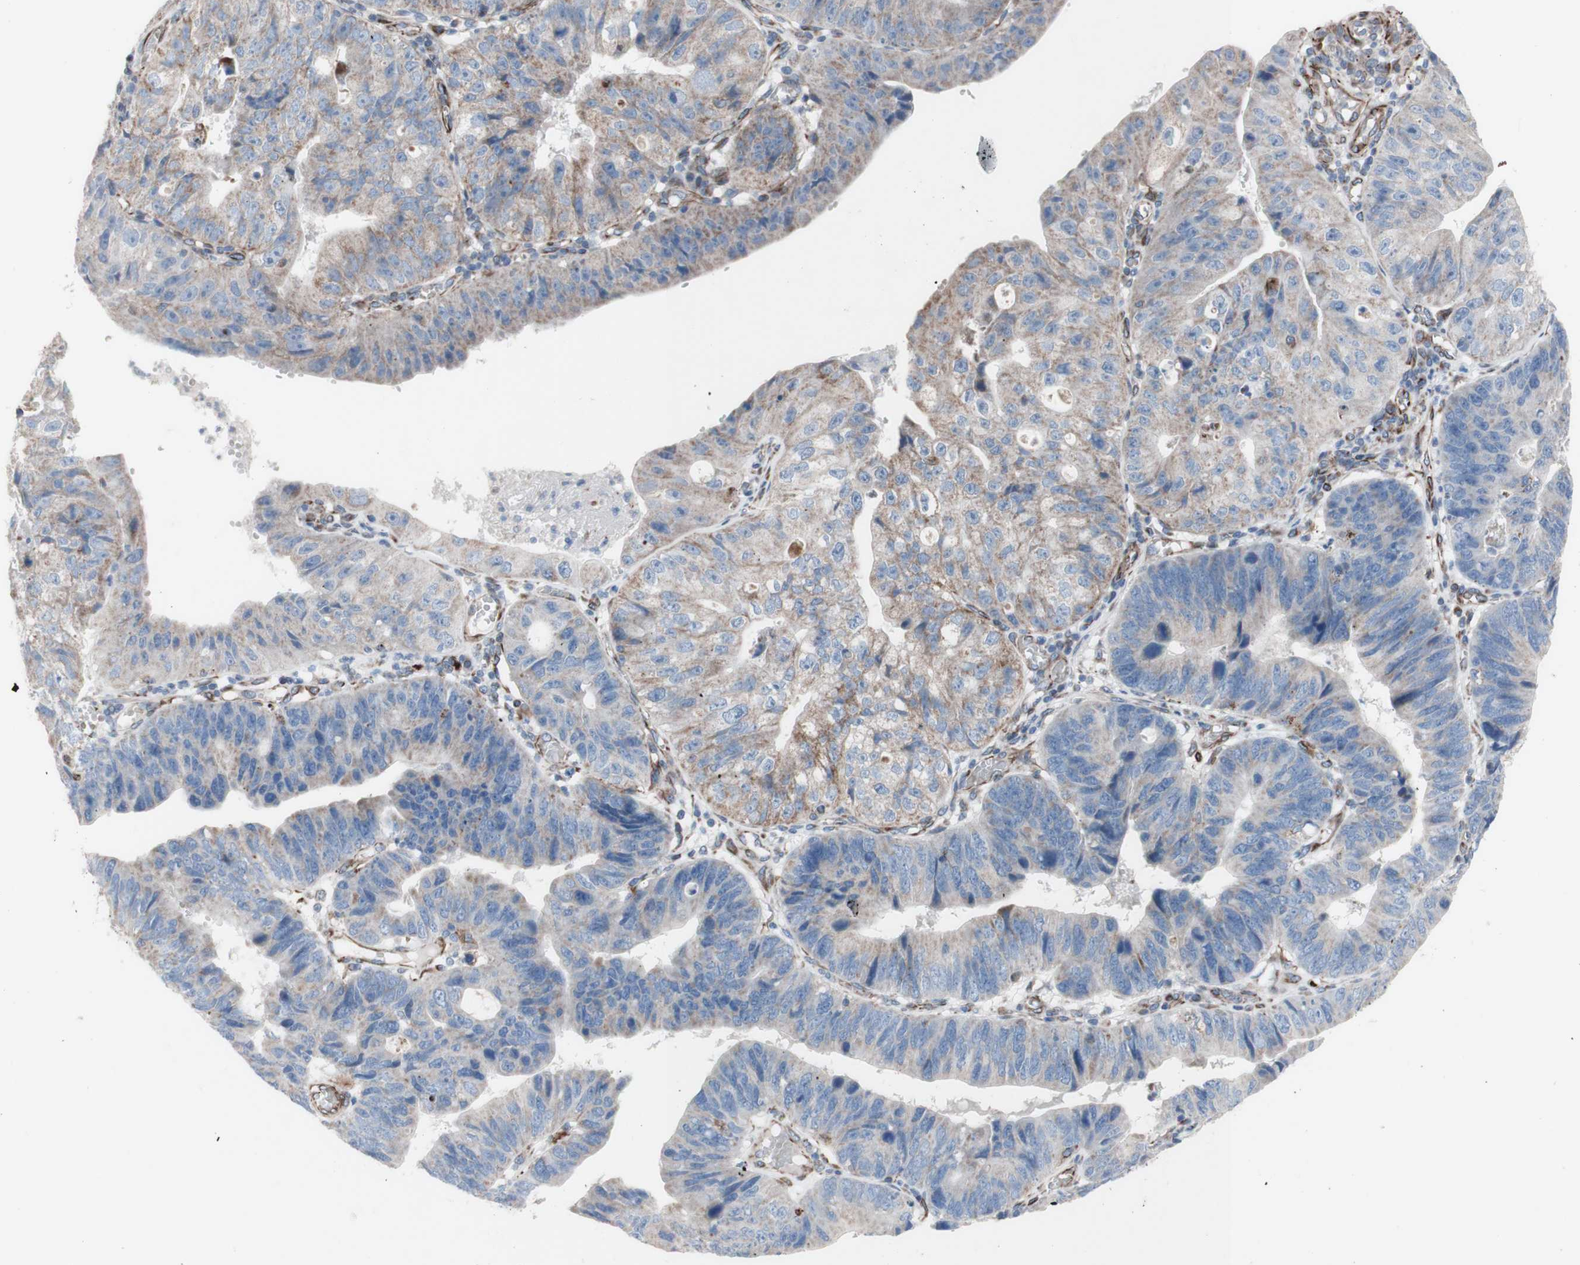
{"staining": {"intensity": "weak", "quantity": "<25%", "location": "cytoplasmic/membranous"}, "tissue": "stomach cancer", "cell_type": "Tumor cells", "image_type": "cancer", "snomed": [{"axis": "morphology", "description": "Adenocarcinoma, NOS"}, {"axis": "topography", "description": "Stomach"}], "caption": "Immunohistochemistry (IHC) of stomach cancer demonstrates no staining in tumor cells. (IHC, brightfield microscopy, high magnification).", "gene": "AGPAT5", "patient": {"sex": "male", "age": 59}}